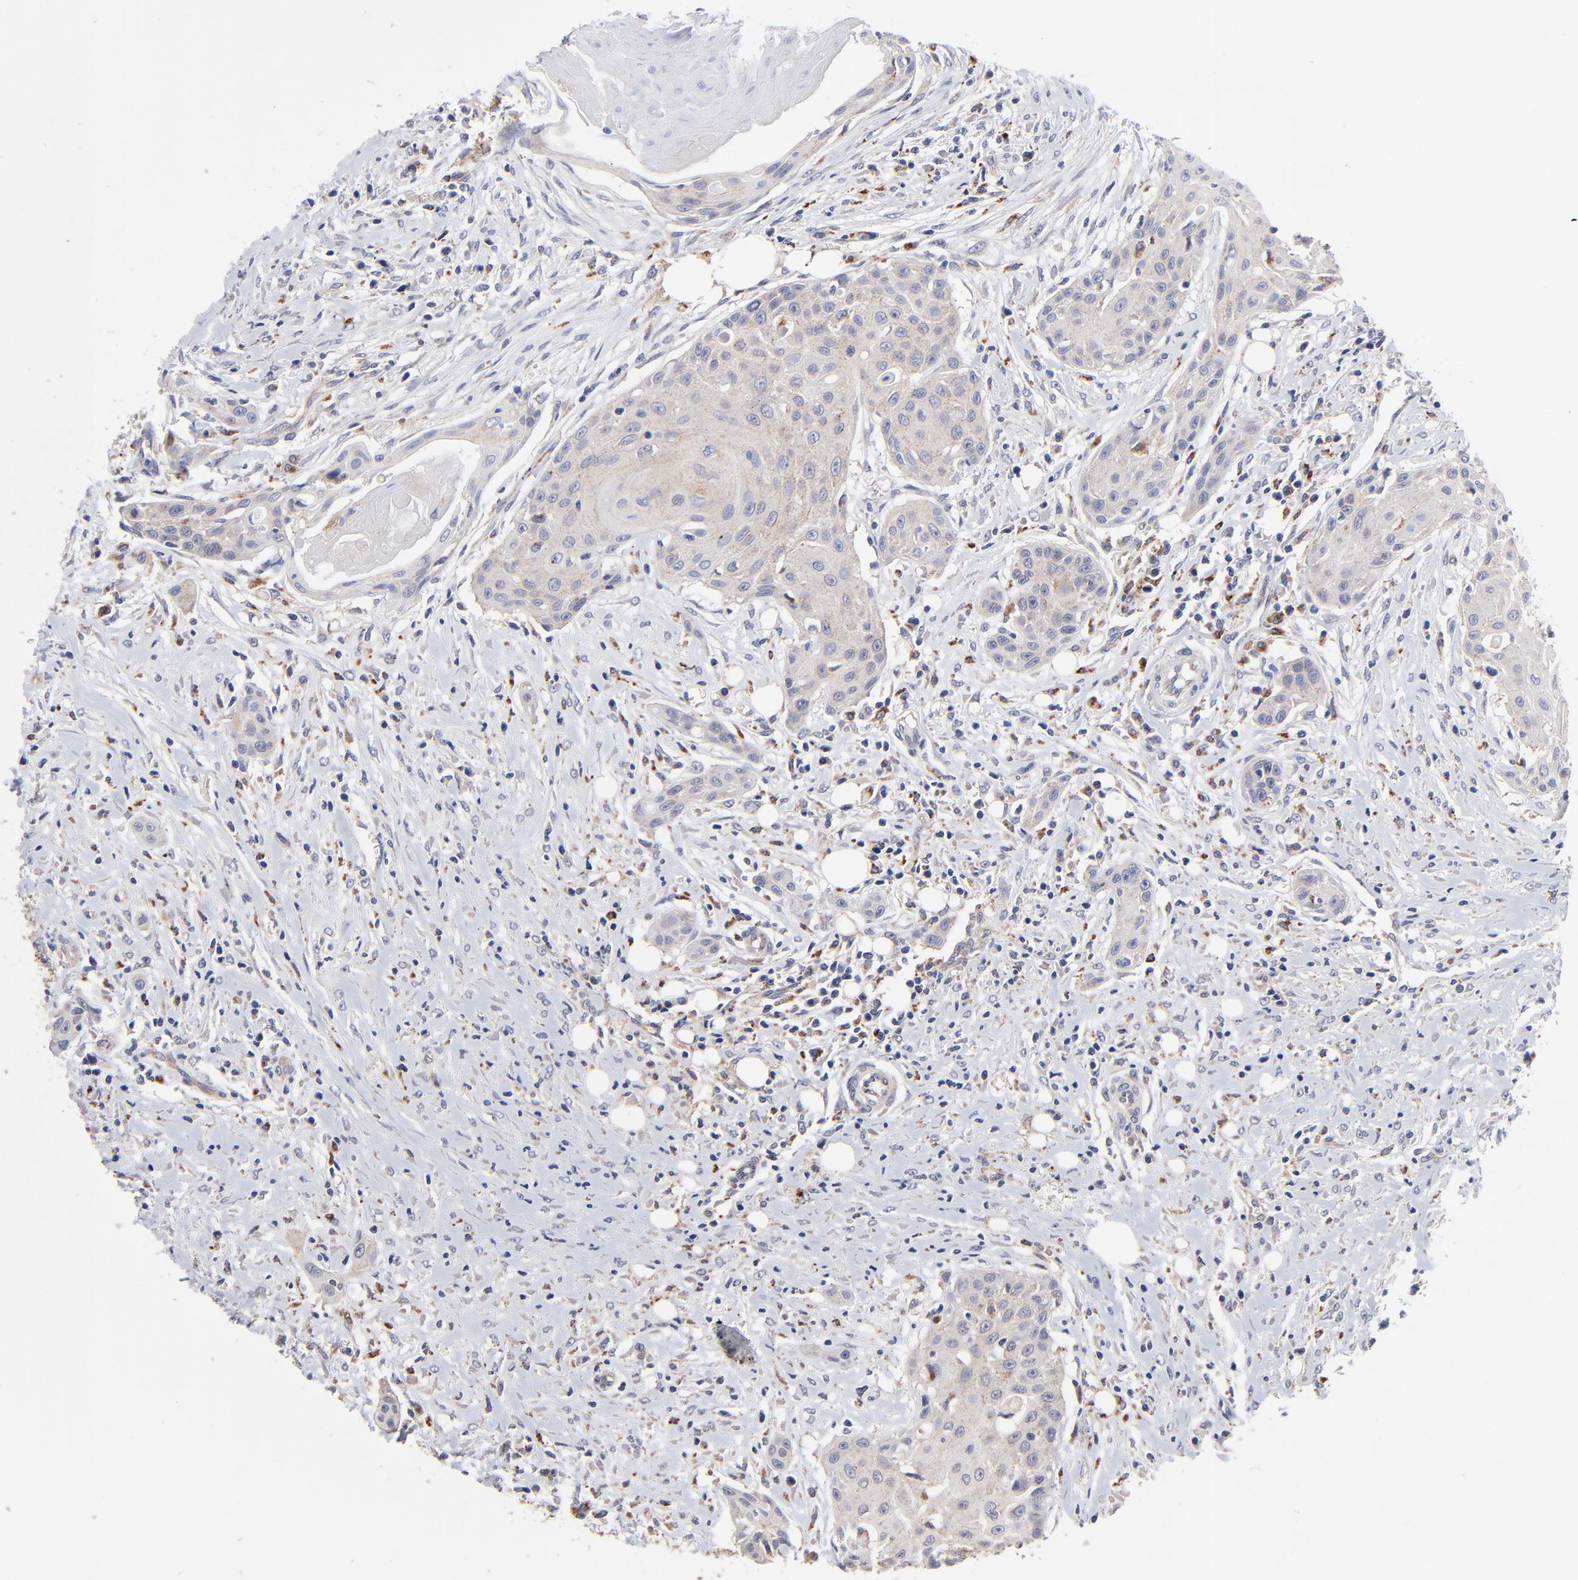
{"staining": {"intensity": "weak", "quantity": "<25%", "location": "cytoplasmic/membranous"}, "tissue": "head and neck cancer", "cell_type": "Tumor cells", "image_type": "cancer", "snomed": [{"axis": "morphology", "description": "Squamous cell carcinoma, NOS"}, {"axis": "morphology", "description": "Squamous cell carcinoma, metastatic, NOS"}, {"axis": "topography", "description": "Lymph node"}, {"axis": "topography", "description": "Salivary gland"}, {"axis": "topography", "description": "Head-Neck"}], "caption": "Immunohistochemical staining of human squamous cell carcinoma (head and neck) displays no significant positivity in tumor cells.", "gene": "PDE4B", "patient": {"sex": "female", "age": 74}}